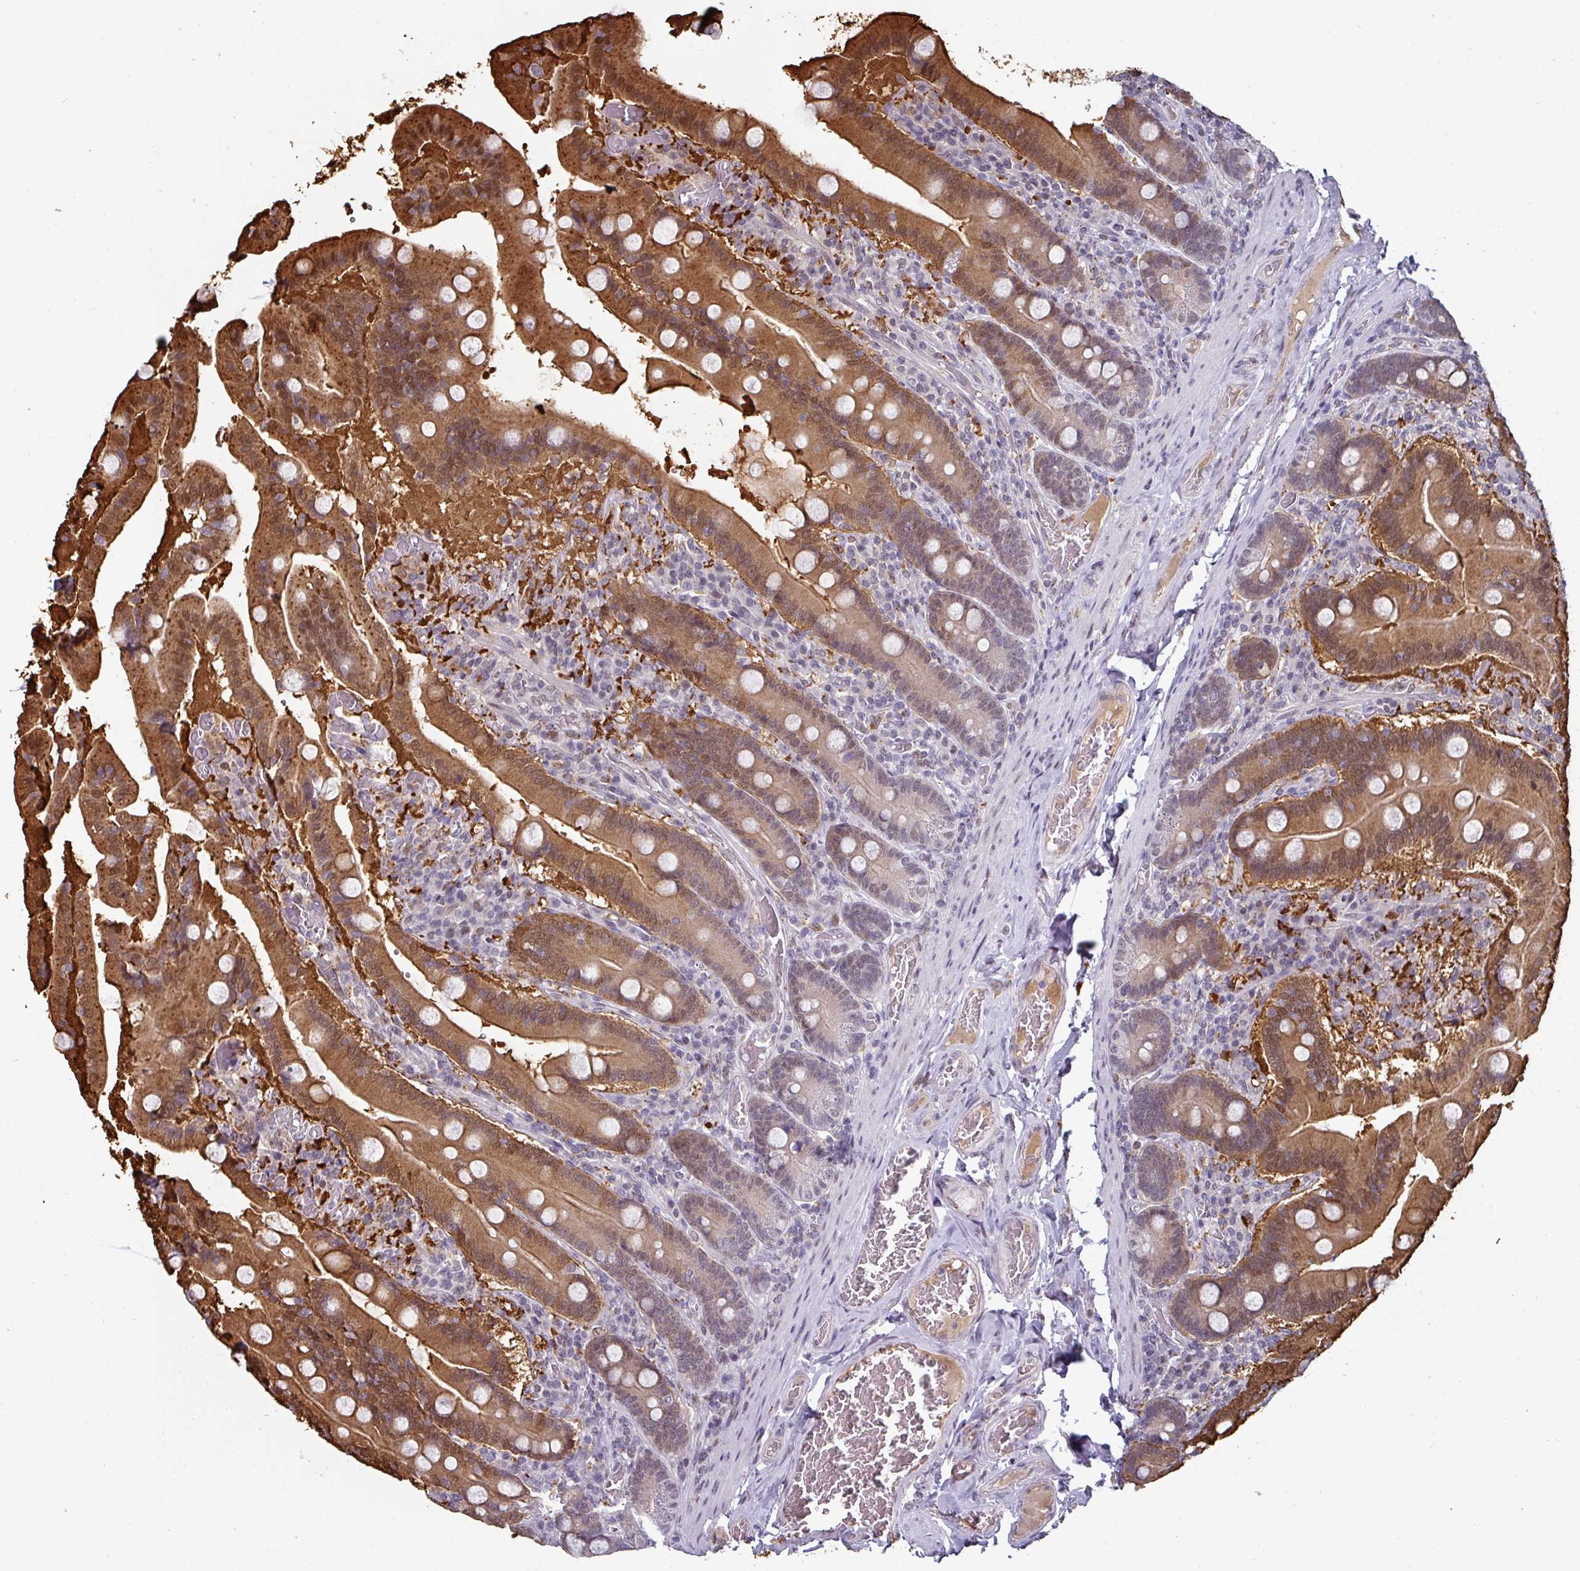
{"staining": {"intensity": "moderate", "quantity": ">75%", "location": "cytoplasmic/membranous"}, "tissue": "duodenum", "cell_type": "Glandular cells", "image_type": "normal", "snomed": [{"axis": "morphology", "description": "Normal tissue, NOS"}, {"axis": "topography", "description": "Duodenum"}], "caption": "Glandular cells show medium levels of moderate cytoplasmic/membranous expression in approximately >75% of cells in benign human duodenum. (DAB IHC, brown staining for protein, blue staining for nuclei).", "gene": "SWSAP1", "patient": {"sex": "female", "age": 62}}